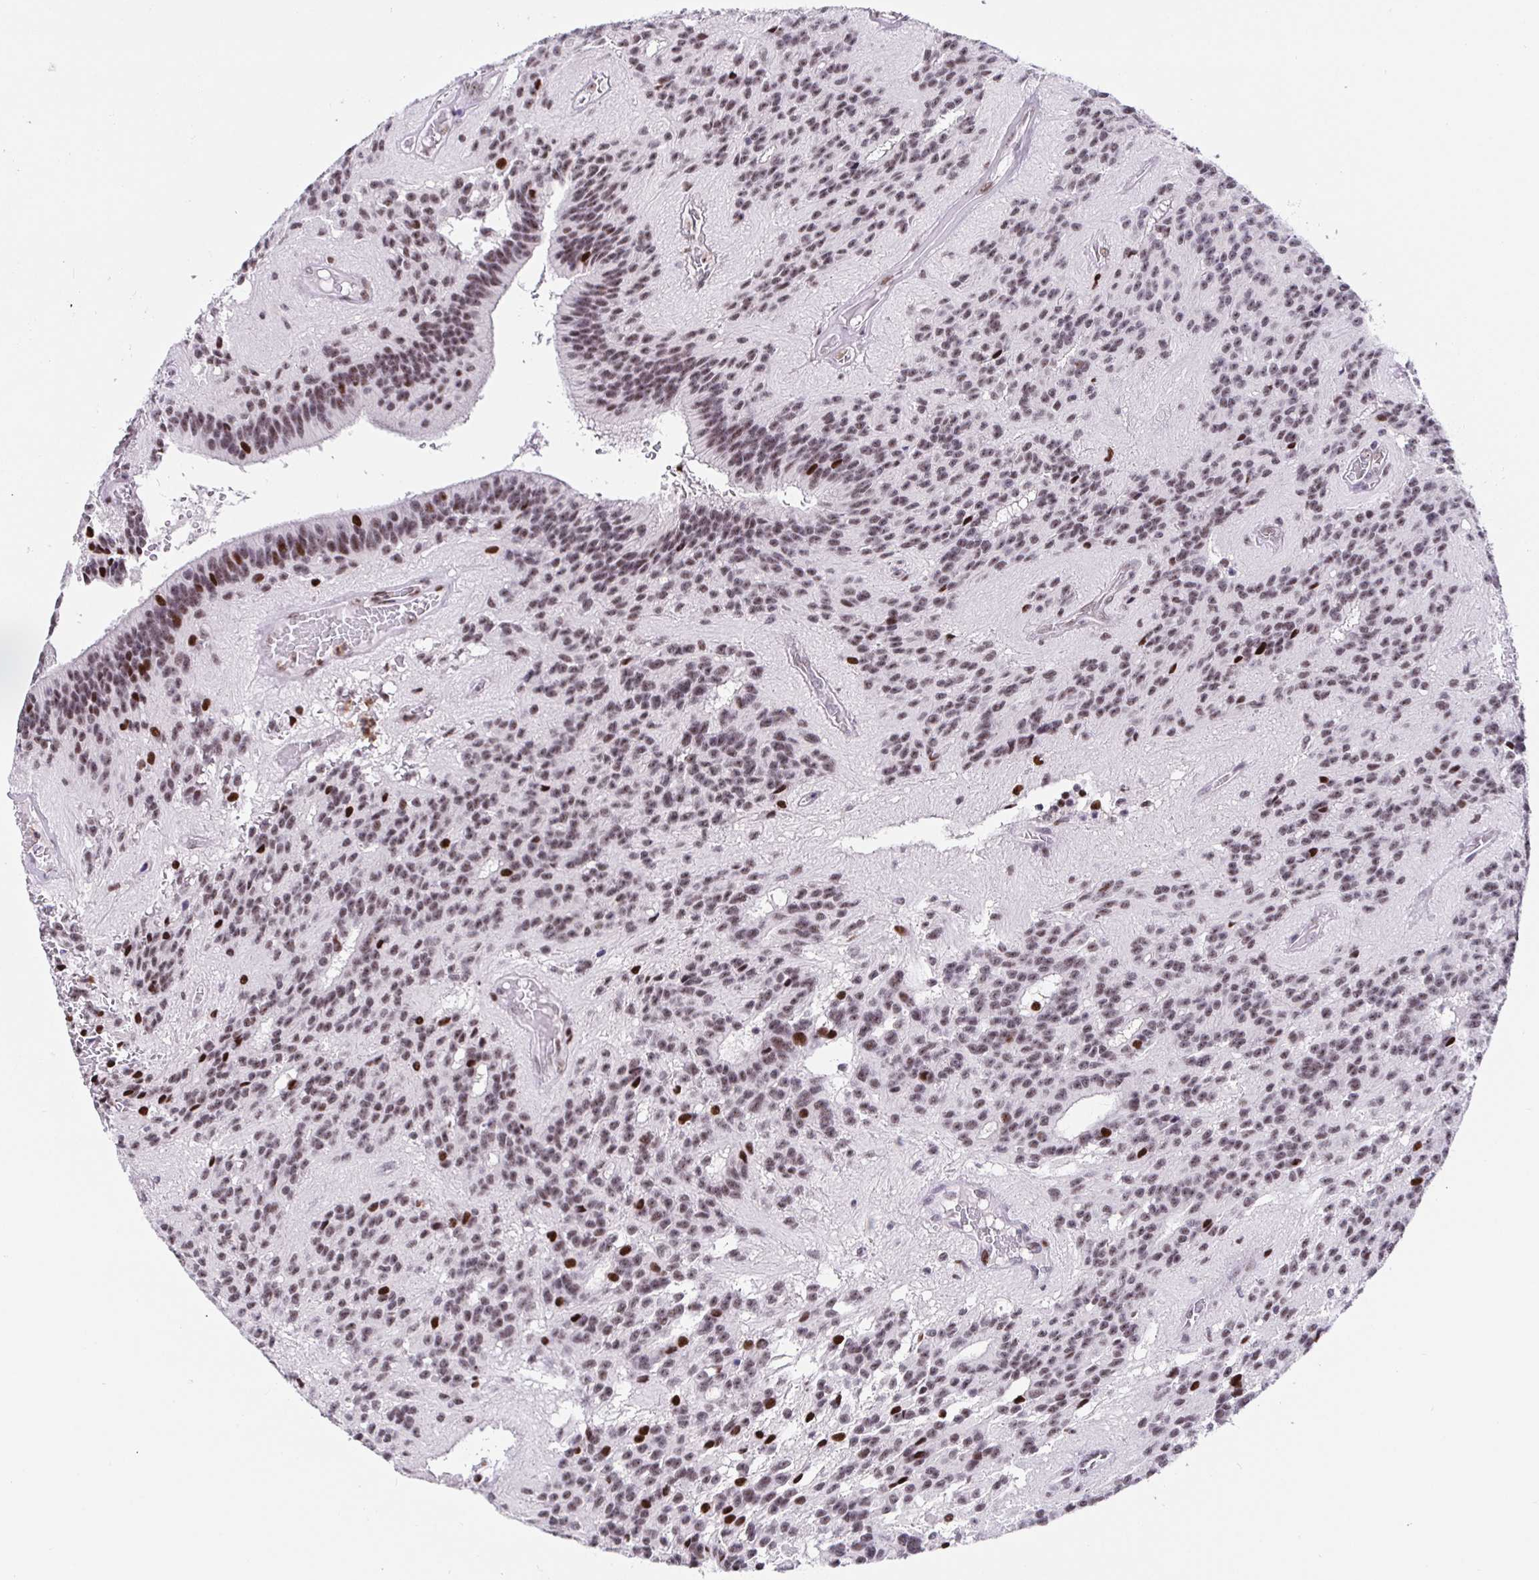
{"staining": {"intensity": "weak", "quantity": "25%-75%", "location": "nuclear"}, "tissue": "glioma", "cell_type": "Tumor cells", "image_type": "cancer", "snomed": [{"axis": "morphology", "description": "Glioma, malignant, Low grade"}, {"axis": "topography", "description": "Brain"}], "caption": "This micrograph displays immunohistochemistry staining of human glioma, with low weak nuclear staining in approximately 25%-75% of tumor cells.", "gene": "SETD5", "patient": {"sex": "male", "age": 31}}